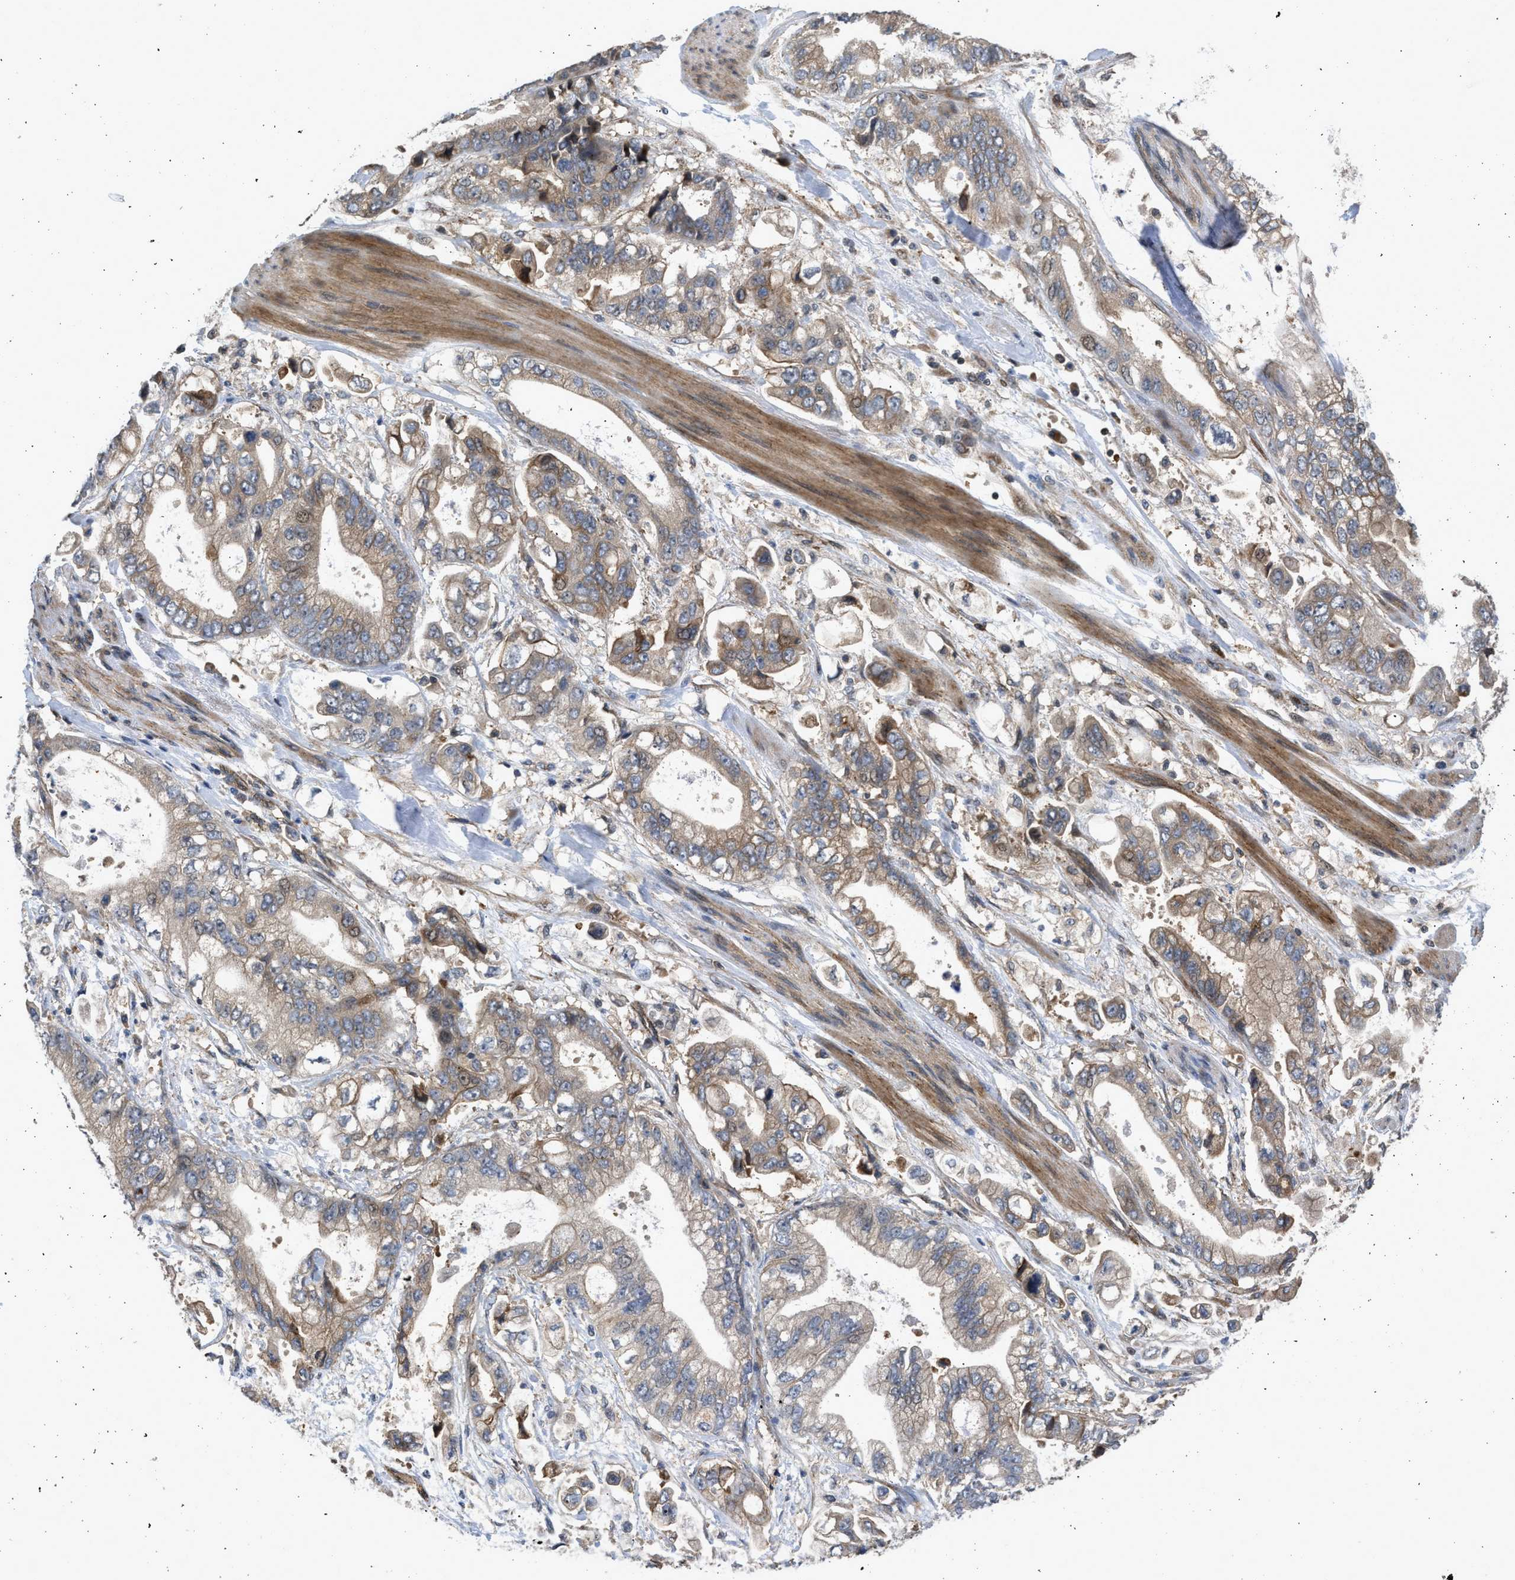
{"staining": {"intensity": "moderate", "quantity": ">75%", "location": "cytoplasmic/membranous"}, "tissue": "stomach cancer", "cell_type": "Tumor cells", "image_type": "cancer", "snomed": [{"axis": "morphology", "description": "Normal tissue, NOS"}, {"axis": "morphology", "description": "Adenocarcinoma, NOS"}, {"axis": "topography", "description": "Stomach"}], "caption": "Adenocarcinoma (stomach) stained for a protein demonstrates moderate cytoplasmic/membranous positivity in tumor cells.", "gene": "GPATCH2L", "patient": {"sex": "male", "age": 62}}